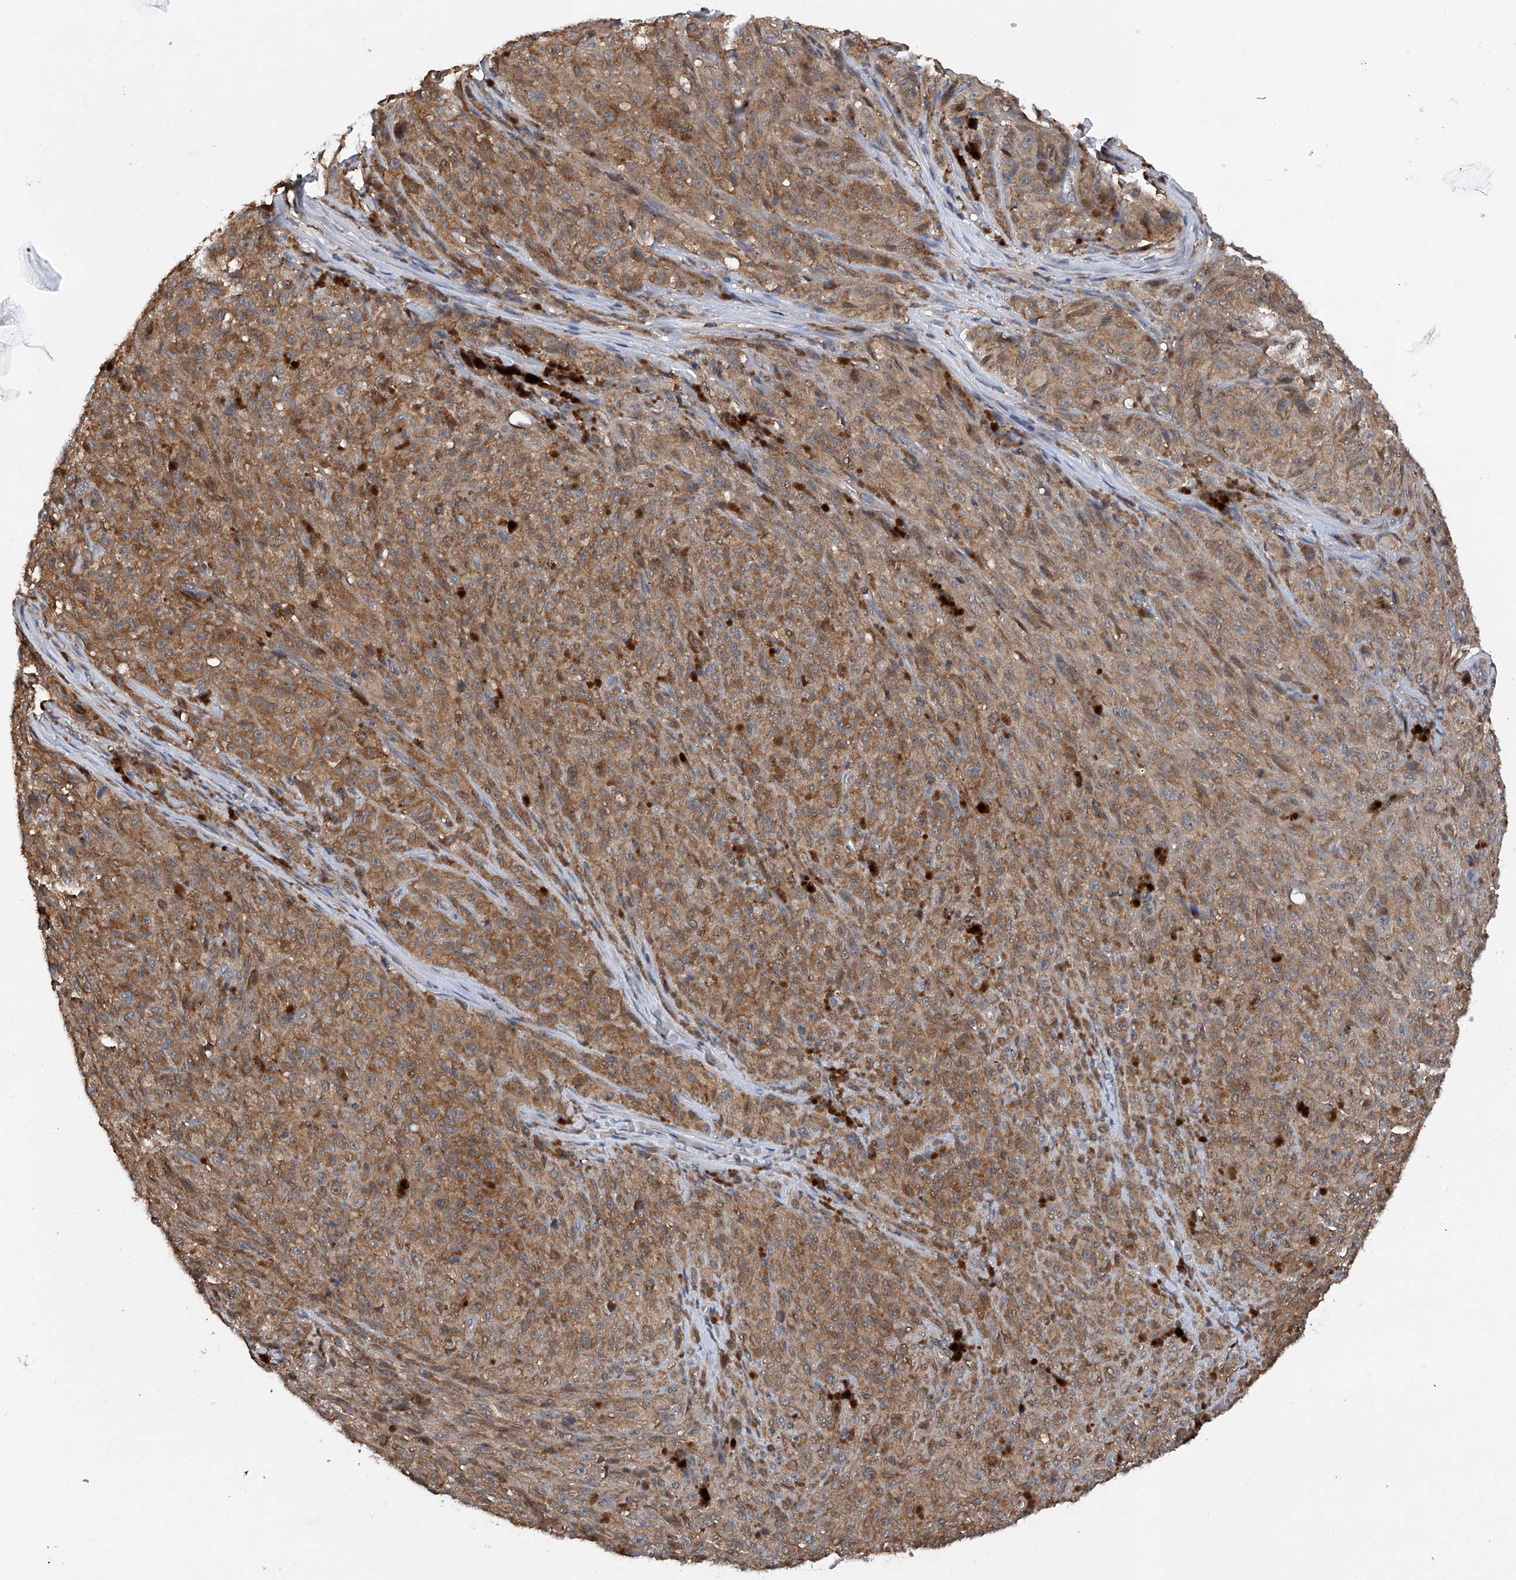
{"staining": {"intensity": "moderate", "quantity": ">75%", "location": "cytoplasmic/membranous"}, "tissue": "melanoma", "cell_type": "Tumor cells", "image_type": "cancer", "snomed": [{"axis": "morphology", "description": "Malignant melanoma, NOS"}, {"axis": "topography", "description": "Skin"}], "caption": "Tumor cells display moderate cytoplasmic/membranous staining in about >75% of cells in melanoma.", "gene": "NT5C3A", "patient": {"sex": "female", "age": 82}}